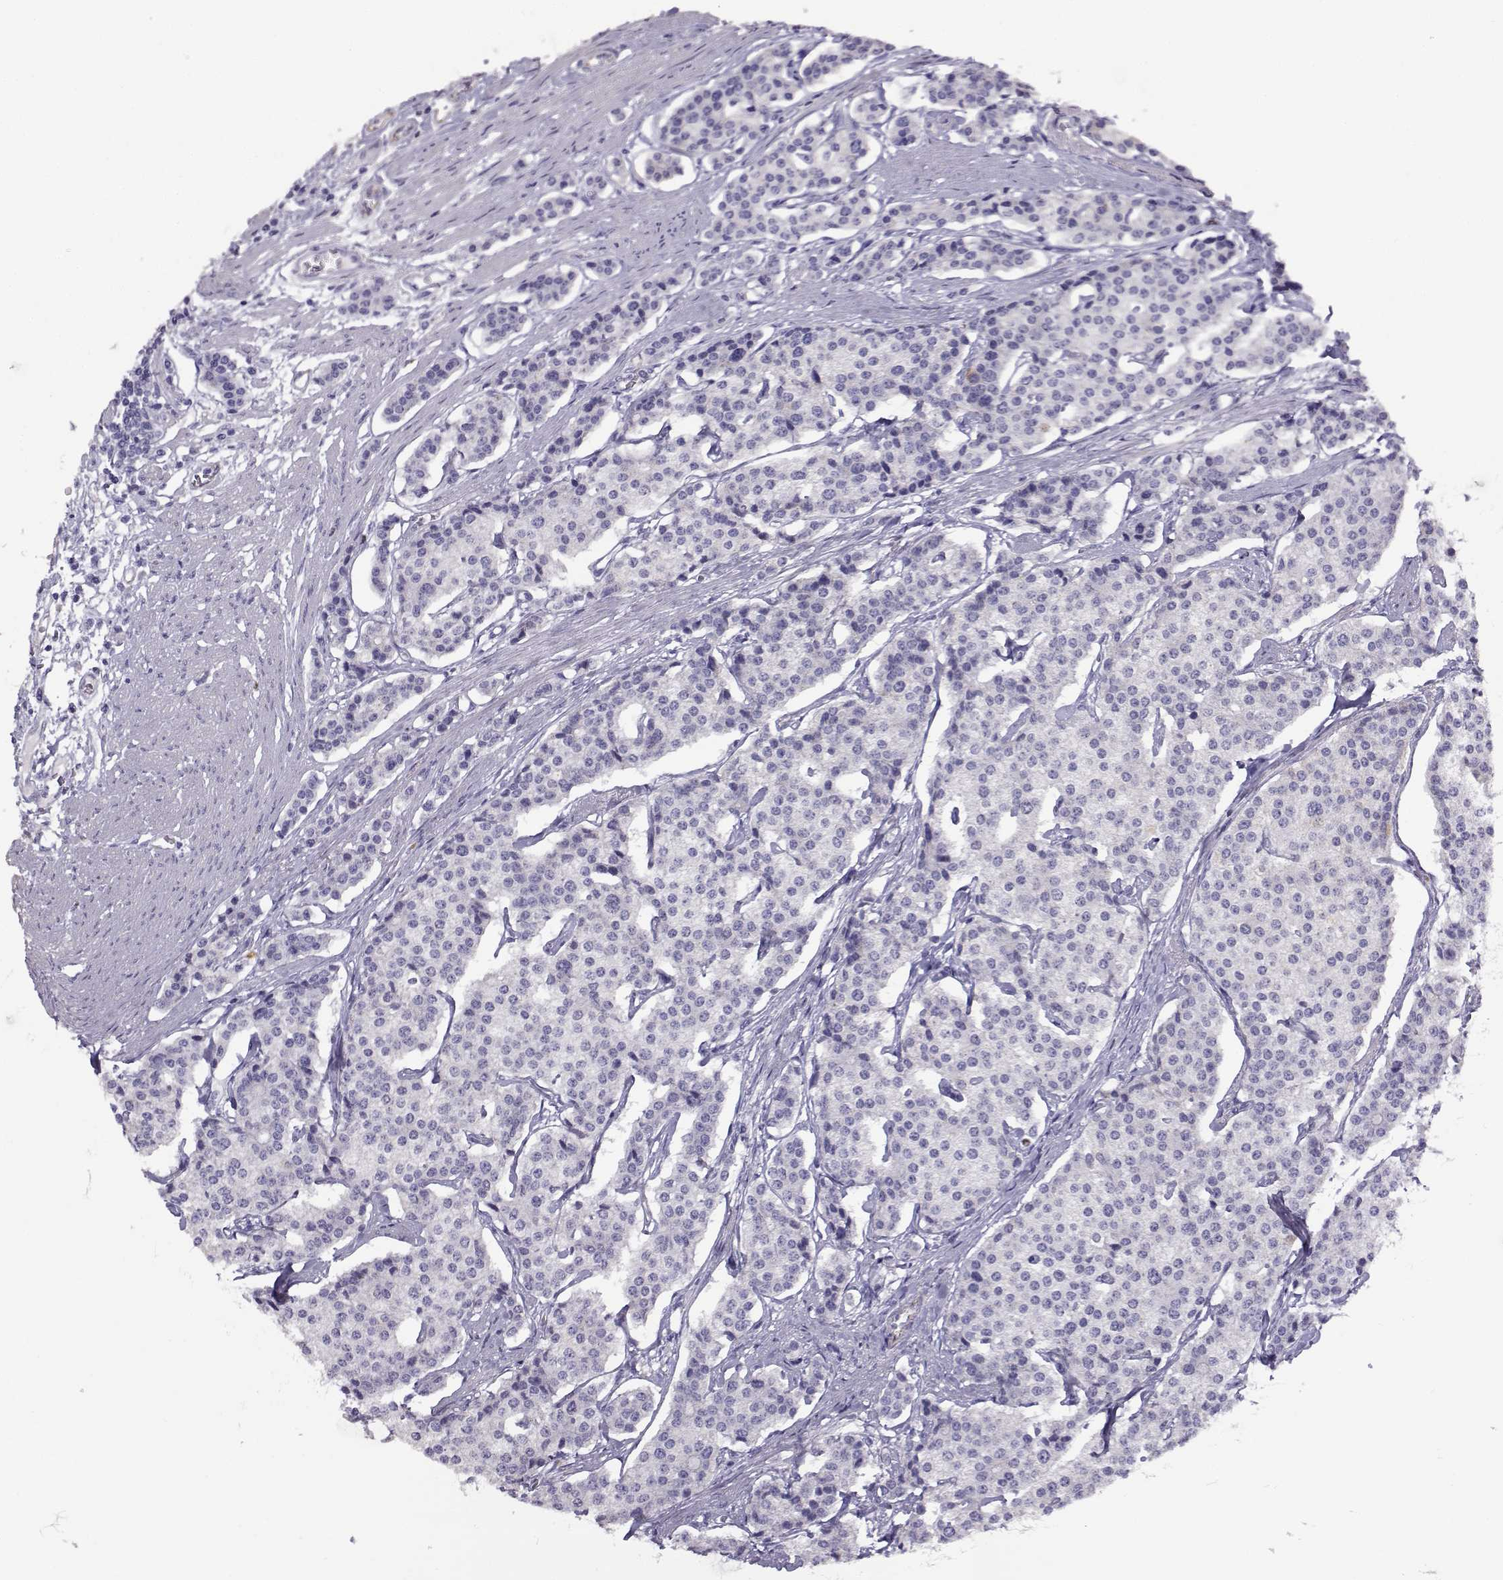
{"staining": {"intensity": "negative", "quantity": "none", "location": "none"}, "tissue": "carcinoid", "cell_type": "Tumor cells", "image_type": "cancer", "snomed": [{"axis": "morphology", "description": "Carcinoid, malignant, NOS"}, {"axis": "topography", "description": "Small intestine"}], "caption": "Human malignant carcinoid stained for a protein using immunohistochemistry displays no expression in tumor cells.", "gene": "NPW", "patient": {"sex": "female", "age": 65}}